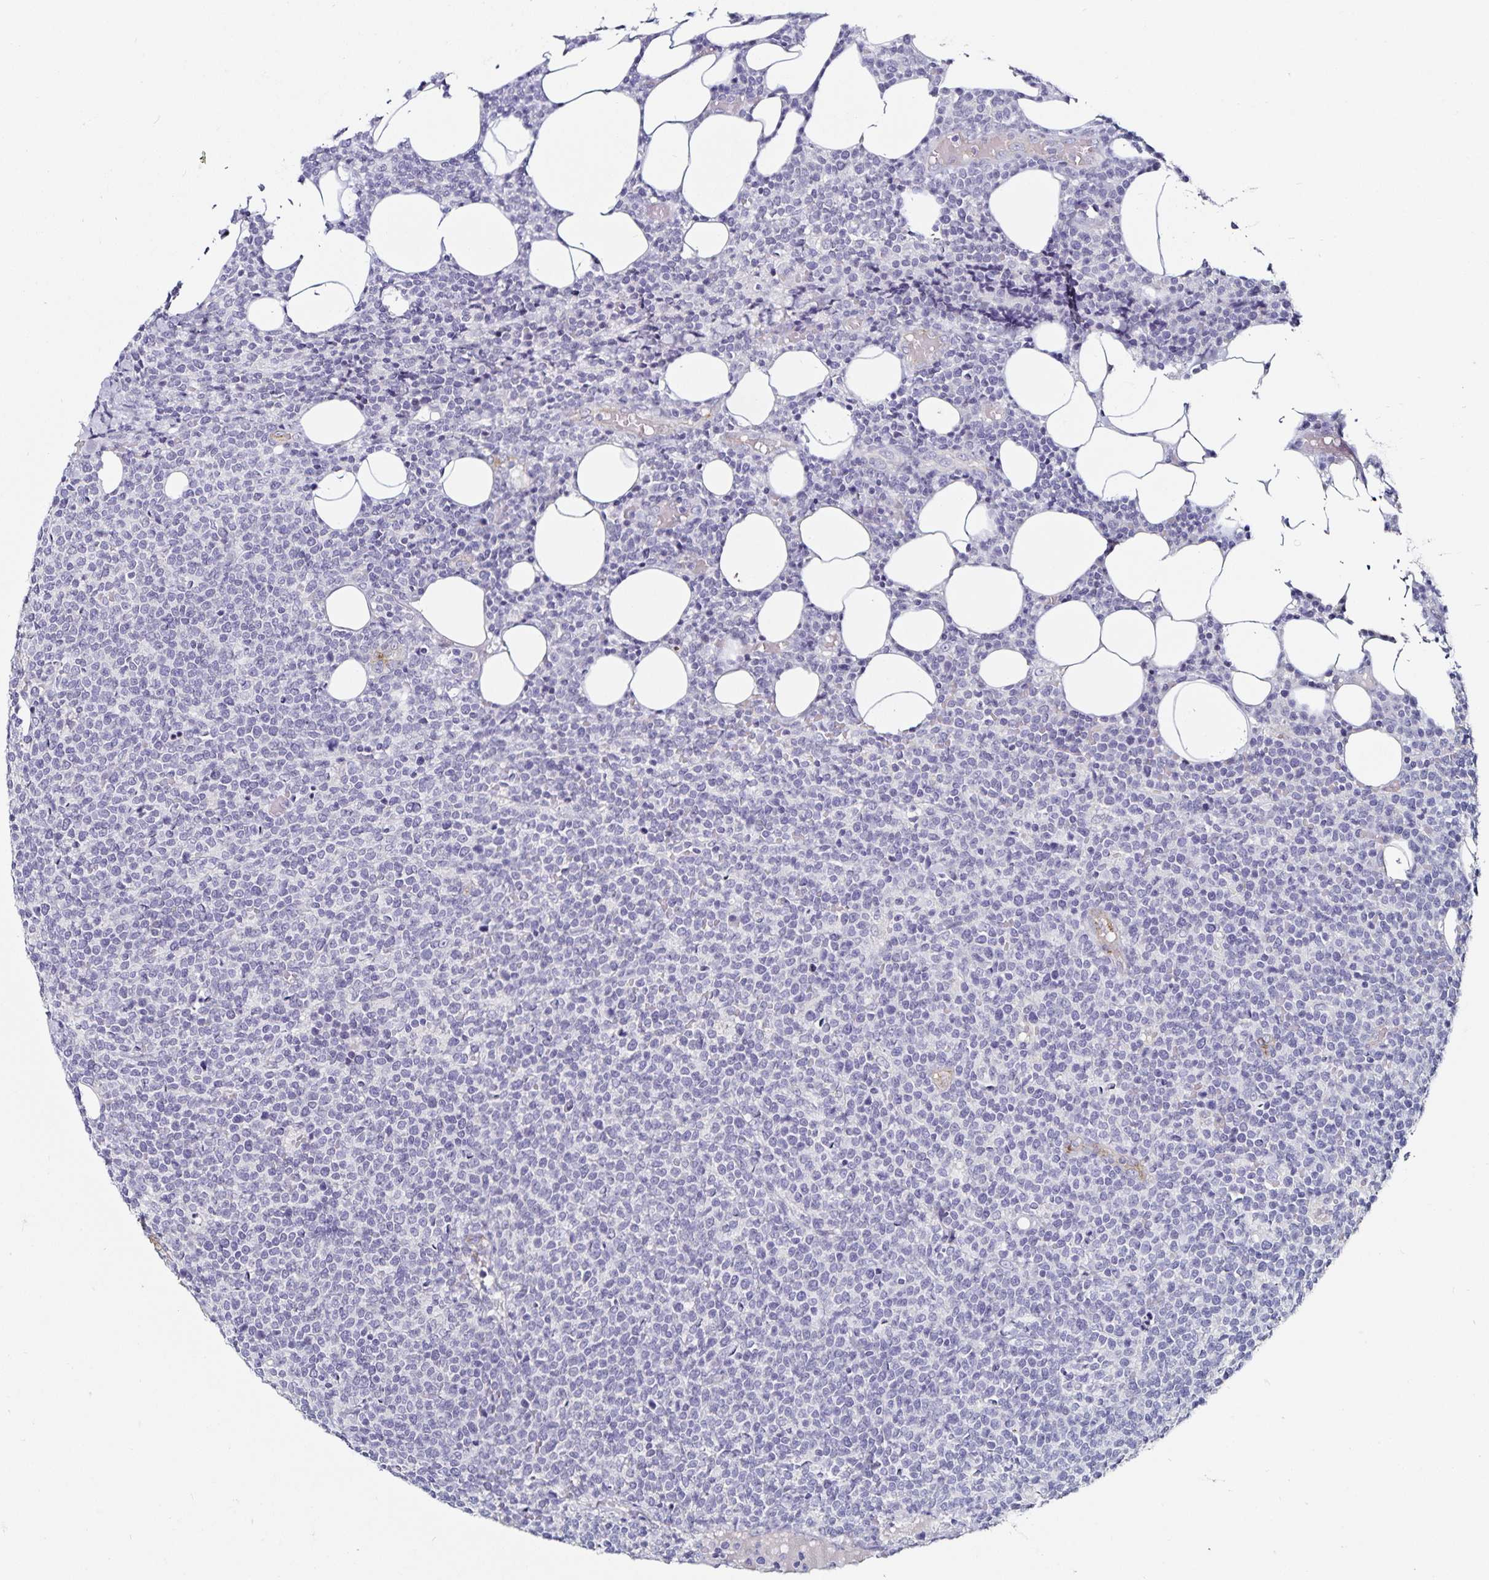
{"staining": {"intensity": "negative", "quantity": "none", "location": "none"}, "tissue": "lymphoma", "cell_type": "Tumor cells", "image_type": "cancer", "snomed": [{"axis": "morphology", "description": "Malignant lymphoma, non-Hodgkin's type, High grade"}, {"axis": "topography", "description": "Lymph node"}], "caption": "Immunohistochemistry histopathology image of human malignant lymphoma, non-Hodgkin's type (high-grade) stained for a protein (brown), which exhibits no staining in tumor cells.", "gene": "TSPAN7", "patient": {"sex": "male", "age": 61}}